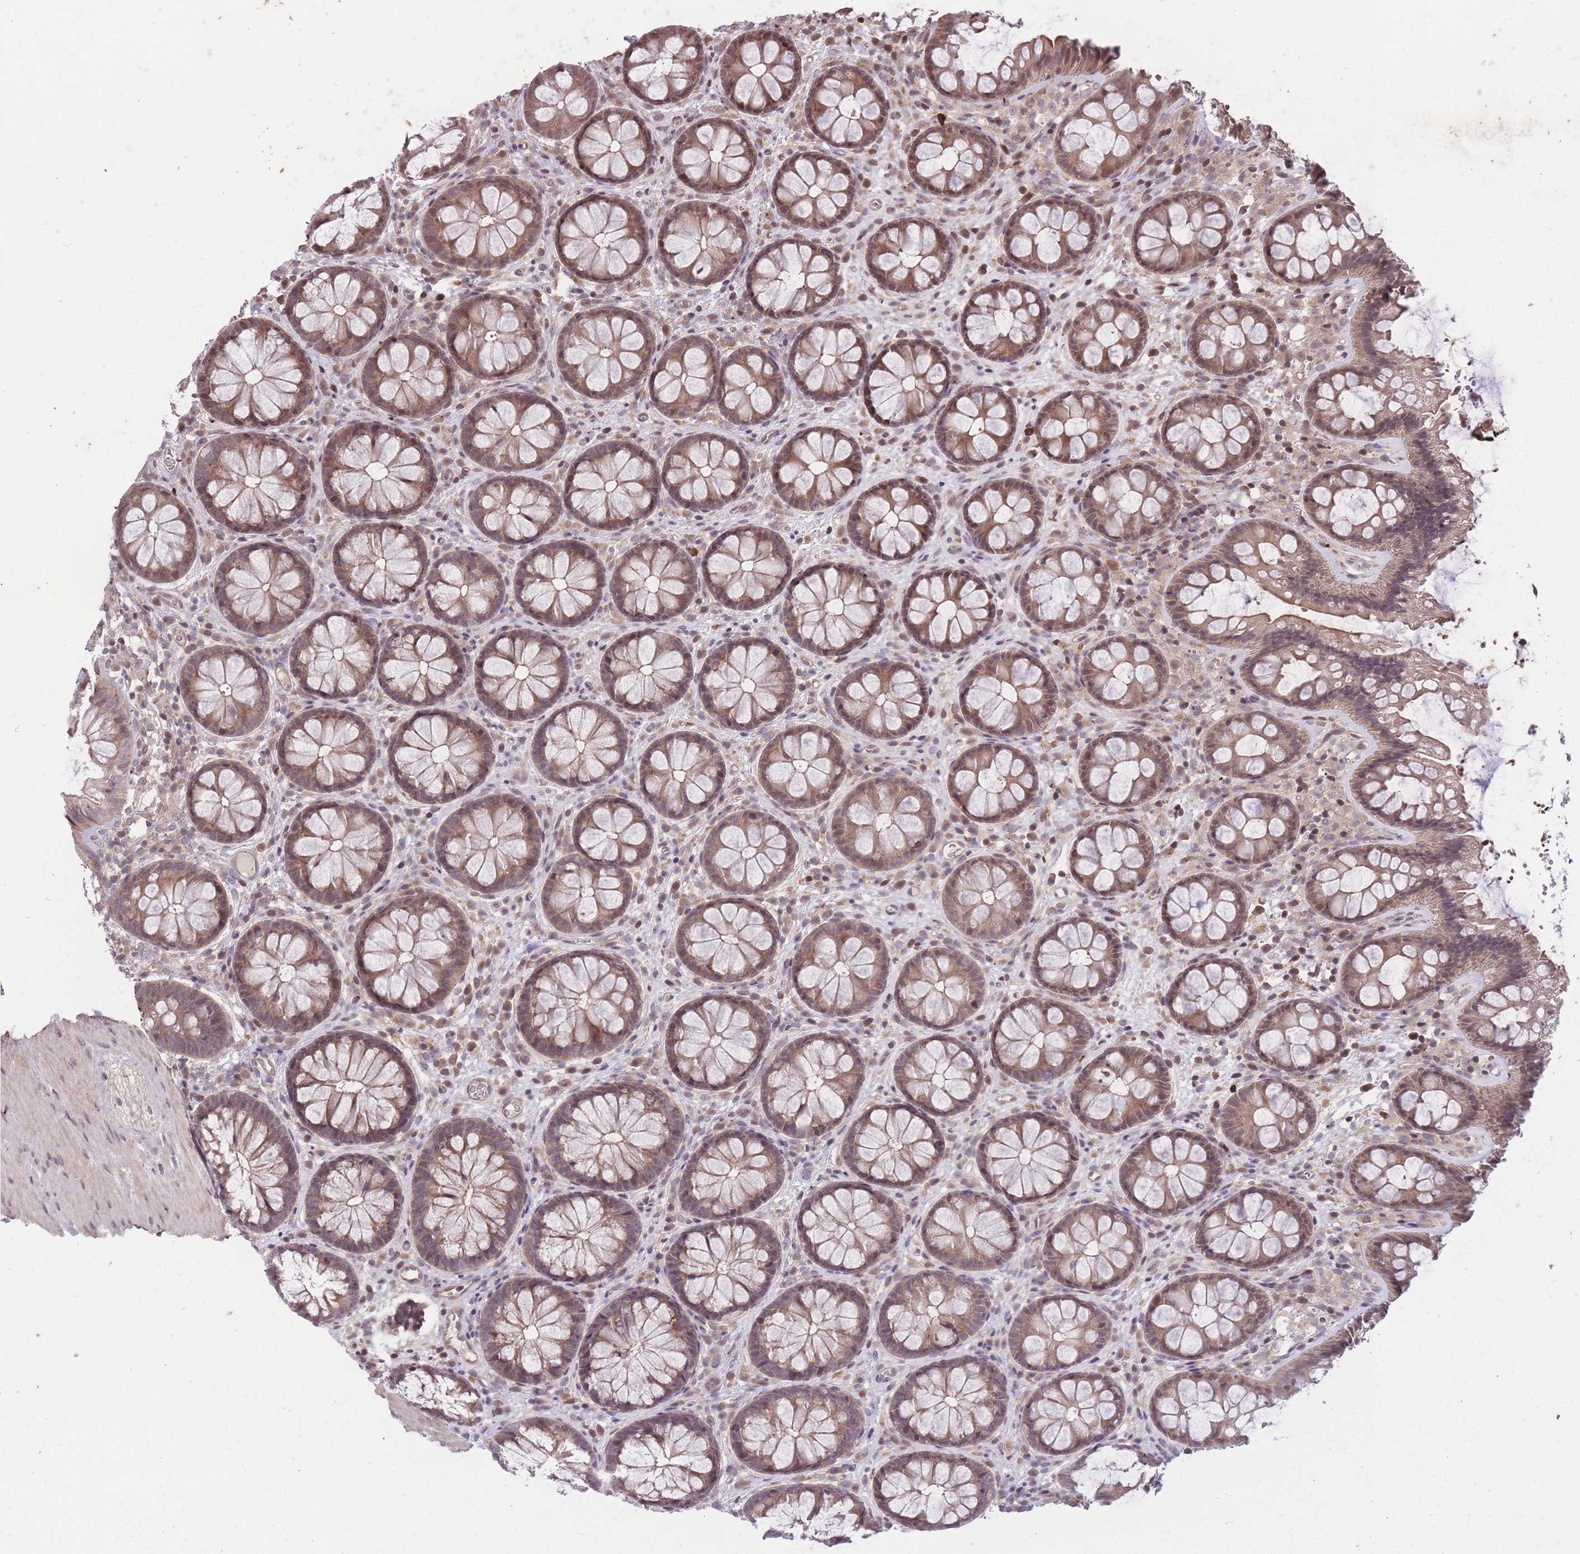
{"staining": {"intensity": "weak", "quantity": "25%-75%", "location": "cytoplasmic/membranous"}, "tissue": "colon", "cell_type": "Endothelial cells", "image_type": "normal", "snomed": [{"axis": "morphology", "description": "Normal tissue, NOS"}, {"axis": "topography", "description": "Colon"}], "caption": "Immunohistochemistry (DAB (3,3'-diaminobenzidine)) staining of benign colon exhibits weak cytoplasmic/membranous protein positivity in about 25%-75% of endothelial cells.", "gene": "GGT5", "patient": {"sex": "male", "age": 46}}